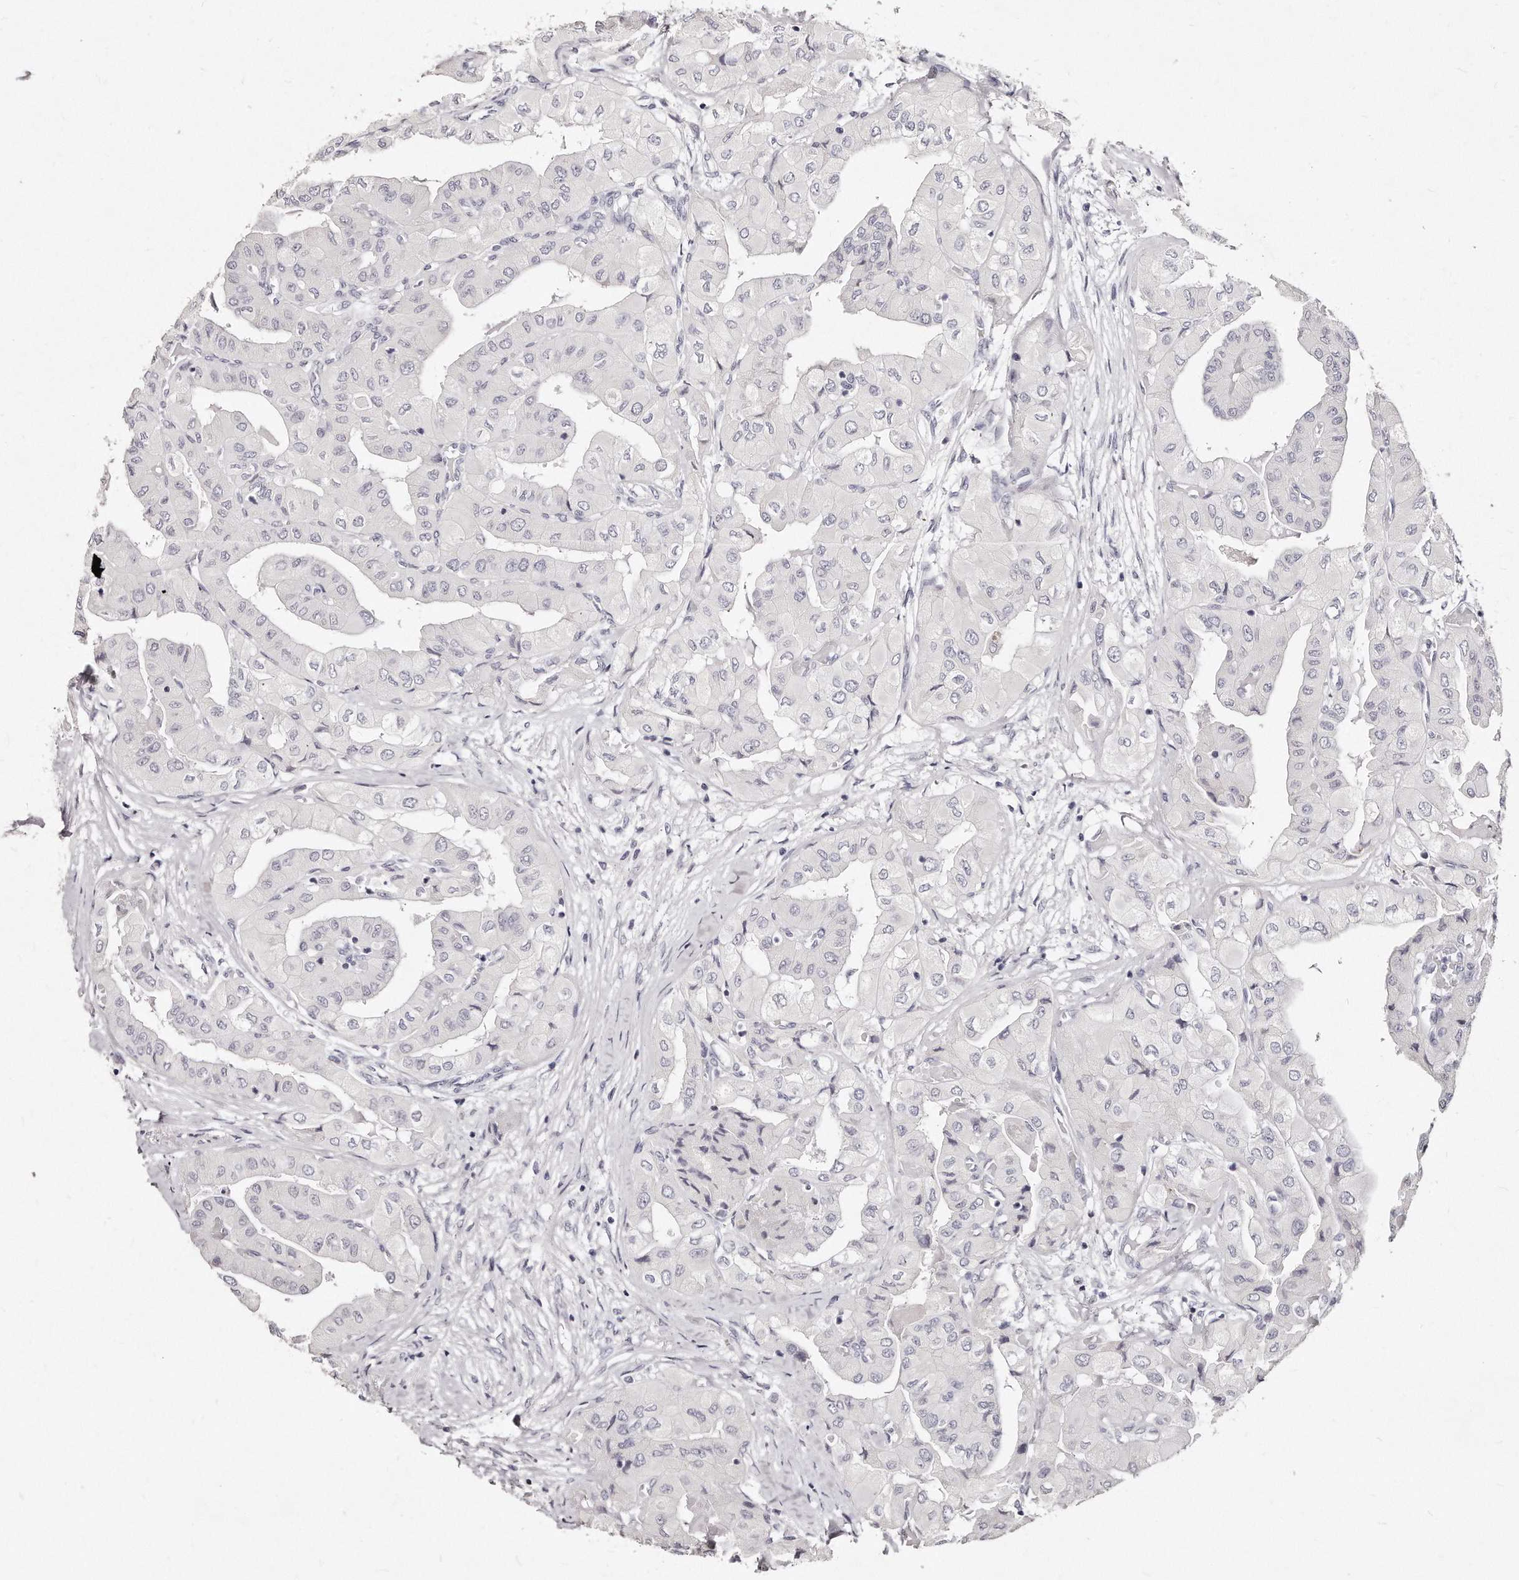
{"staining": {"intensity": "negative", "quantity": "none", "location": "none"}, "tissue": "thyroid cancer", "cell_type": "Tumor cells", "image_type": "cancer", "snomed": [{"axis": "morphology", "description": "Papillary adenocarcinoma, NOS"}, {"axis": "topography", "description": "Thyroid gland"}], "caption": "IHC micrograph of thyroid papillary adenocarcinoma stained for a protein (brown), which displays no expression in tumor cells. (IHC, brightfield microscopy, high magnification).", "gene": "GDA", "patient": {"sex": "female", "age": 59}}